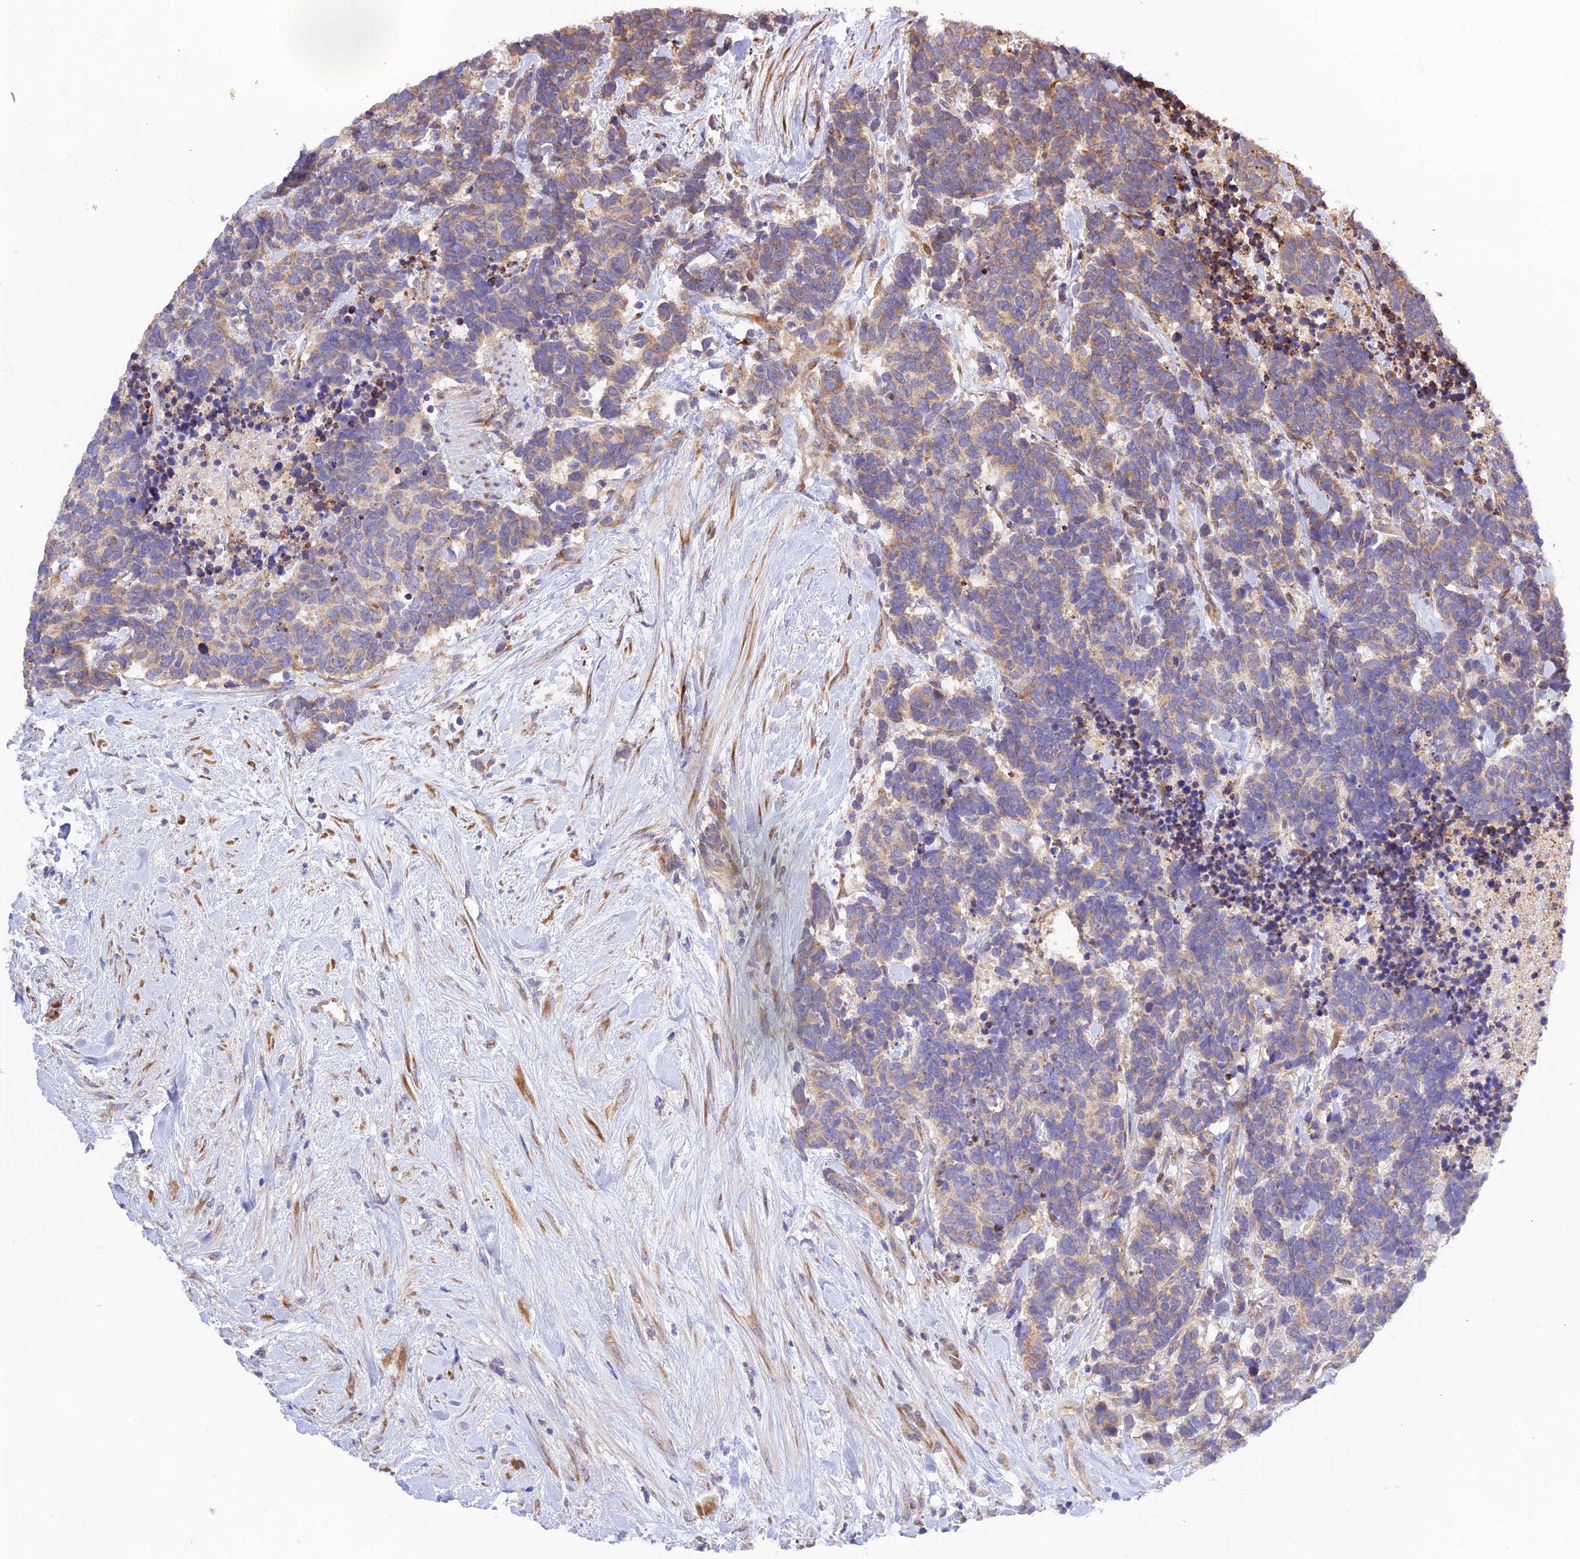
{"staining": {"intensity": "moderate", "quantity": "25%-75%", "location": "cytoplasmic/membranous"}, "tissue": "carcinoid", "cell_type": "Tumor cells", "image_type": "cancer", "snomed": [{"axis": "morphology", "description": "Carcinoma, NOS"}, {"axis": "morphology", "description": "Carcinoid, malignant, NOS"}, {"axis": "topography", "description": "Prostate"}], "caption": "A high-resolution micrograph shows immunohistochemistry (IHC) staining of carcinoid, which displays moderate cytoplasmic/membranous positivity in about 25%-75% of tumor cells. Using DAB (3,3'-diaminobenzidine) (brown) and hematoxylin (blue) stains, captured at high magnification using brightfield microscopy.", "gene": "RPL5", "patient": {"sex": "male", "age": 57}}